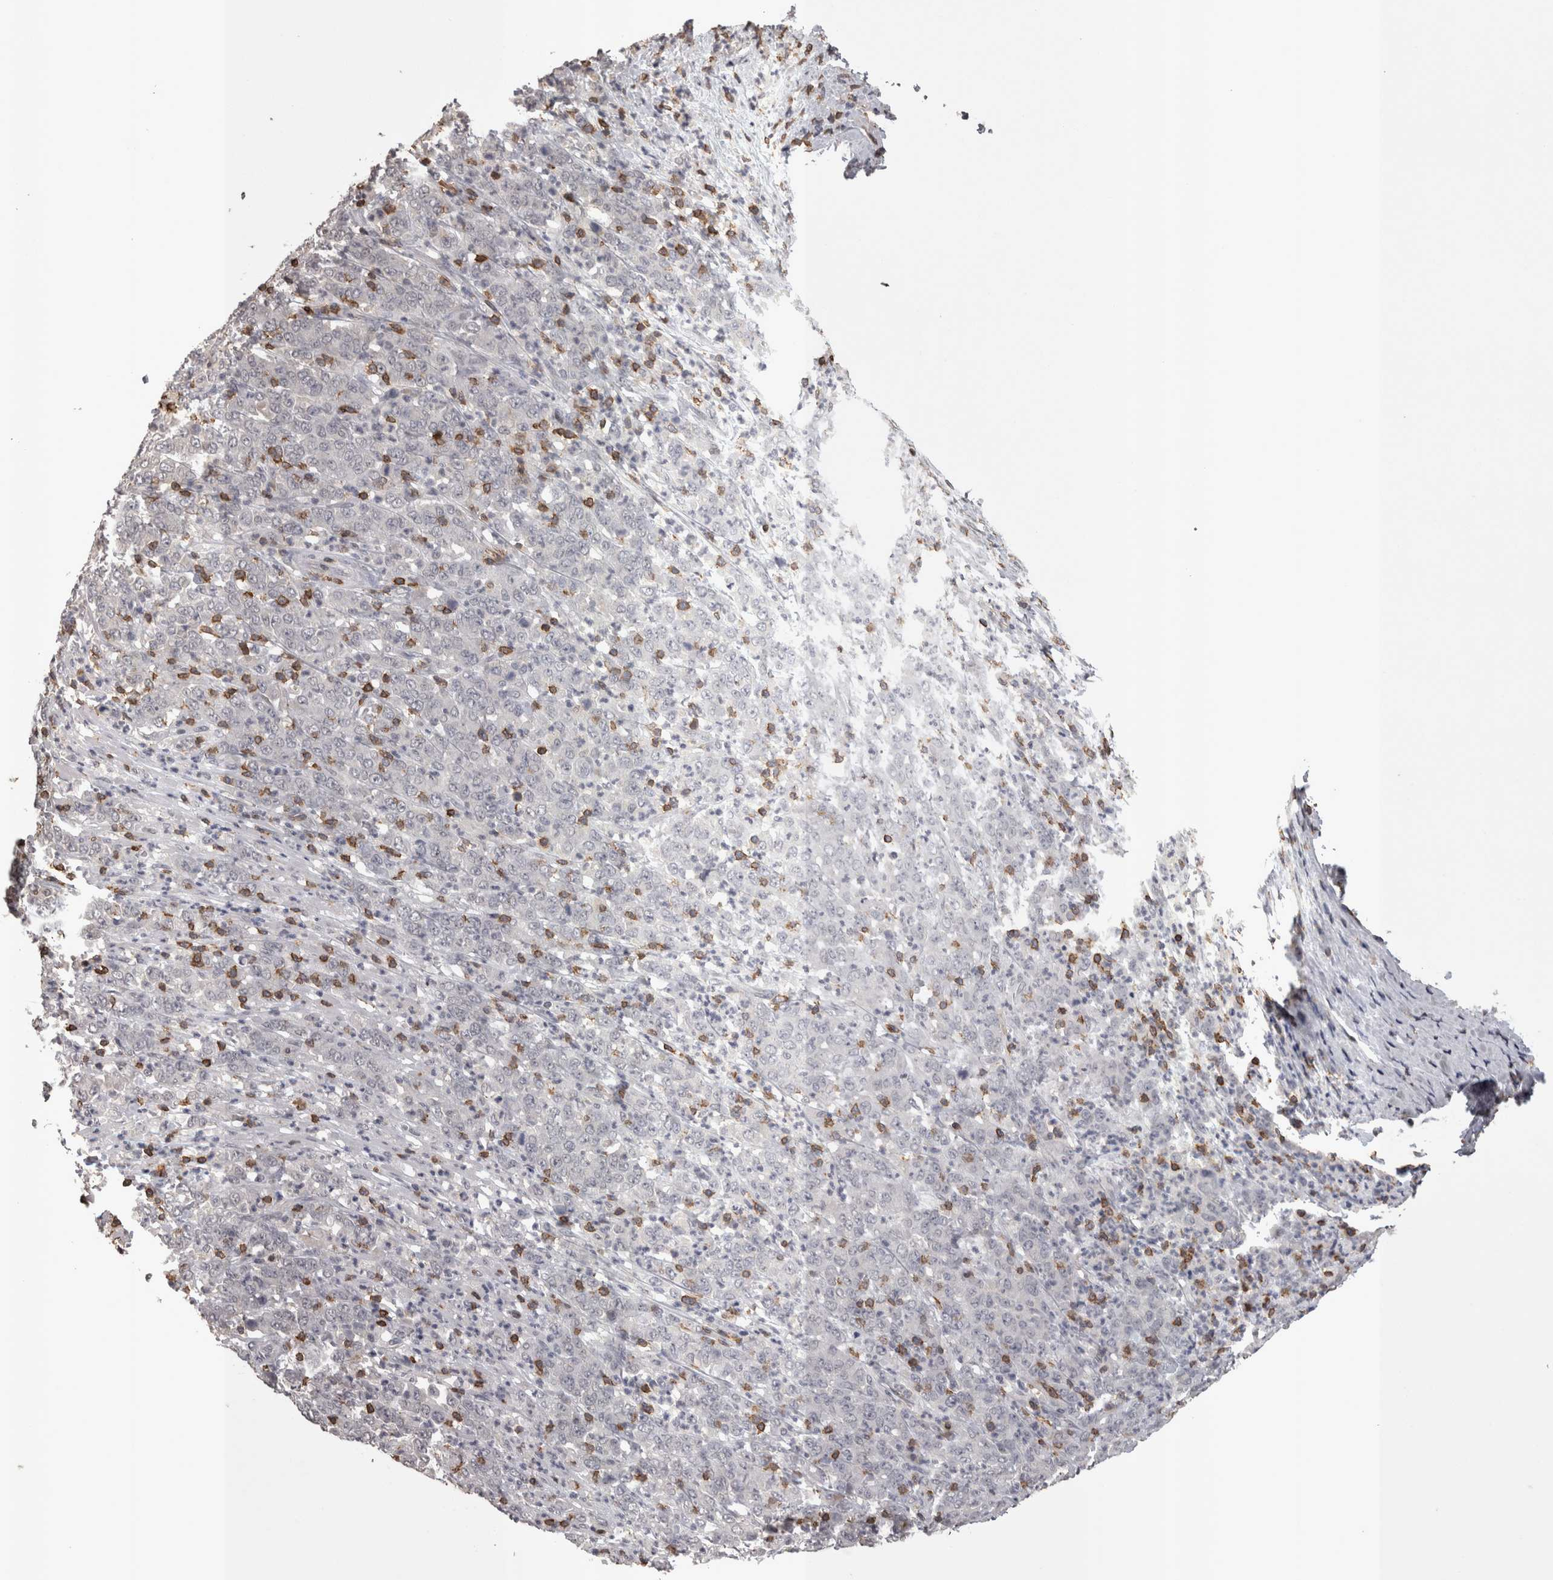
{"staining": {"intensity": "negative", "quantity": "none", "location": "none"}, "tissue": "stomach cancer", "cell_type": "Tumor cells", "image_type": "cancer", "snomed": [{"axis": "morphology", "description": "Adenocarcinoma, NOS"}, {"axis": "topography", "description": "Stomach, lower"}], "caption": "Immunohistochemical staining of human stomach cancer reveals no significant expression in tumor cells. (Stains: DAB (3,3'-diaminobenzidine) immunohistochemistry with hematoxylin counter stain, Microscopy: brightfield microscopy at high magnification).", "gene": "SKAP1", "patient": {"sex": "female", "age": 71}}